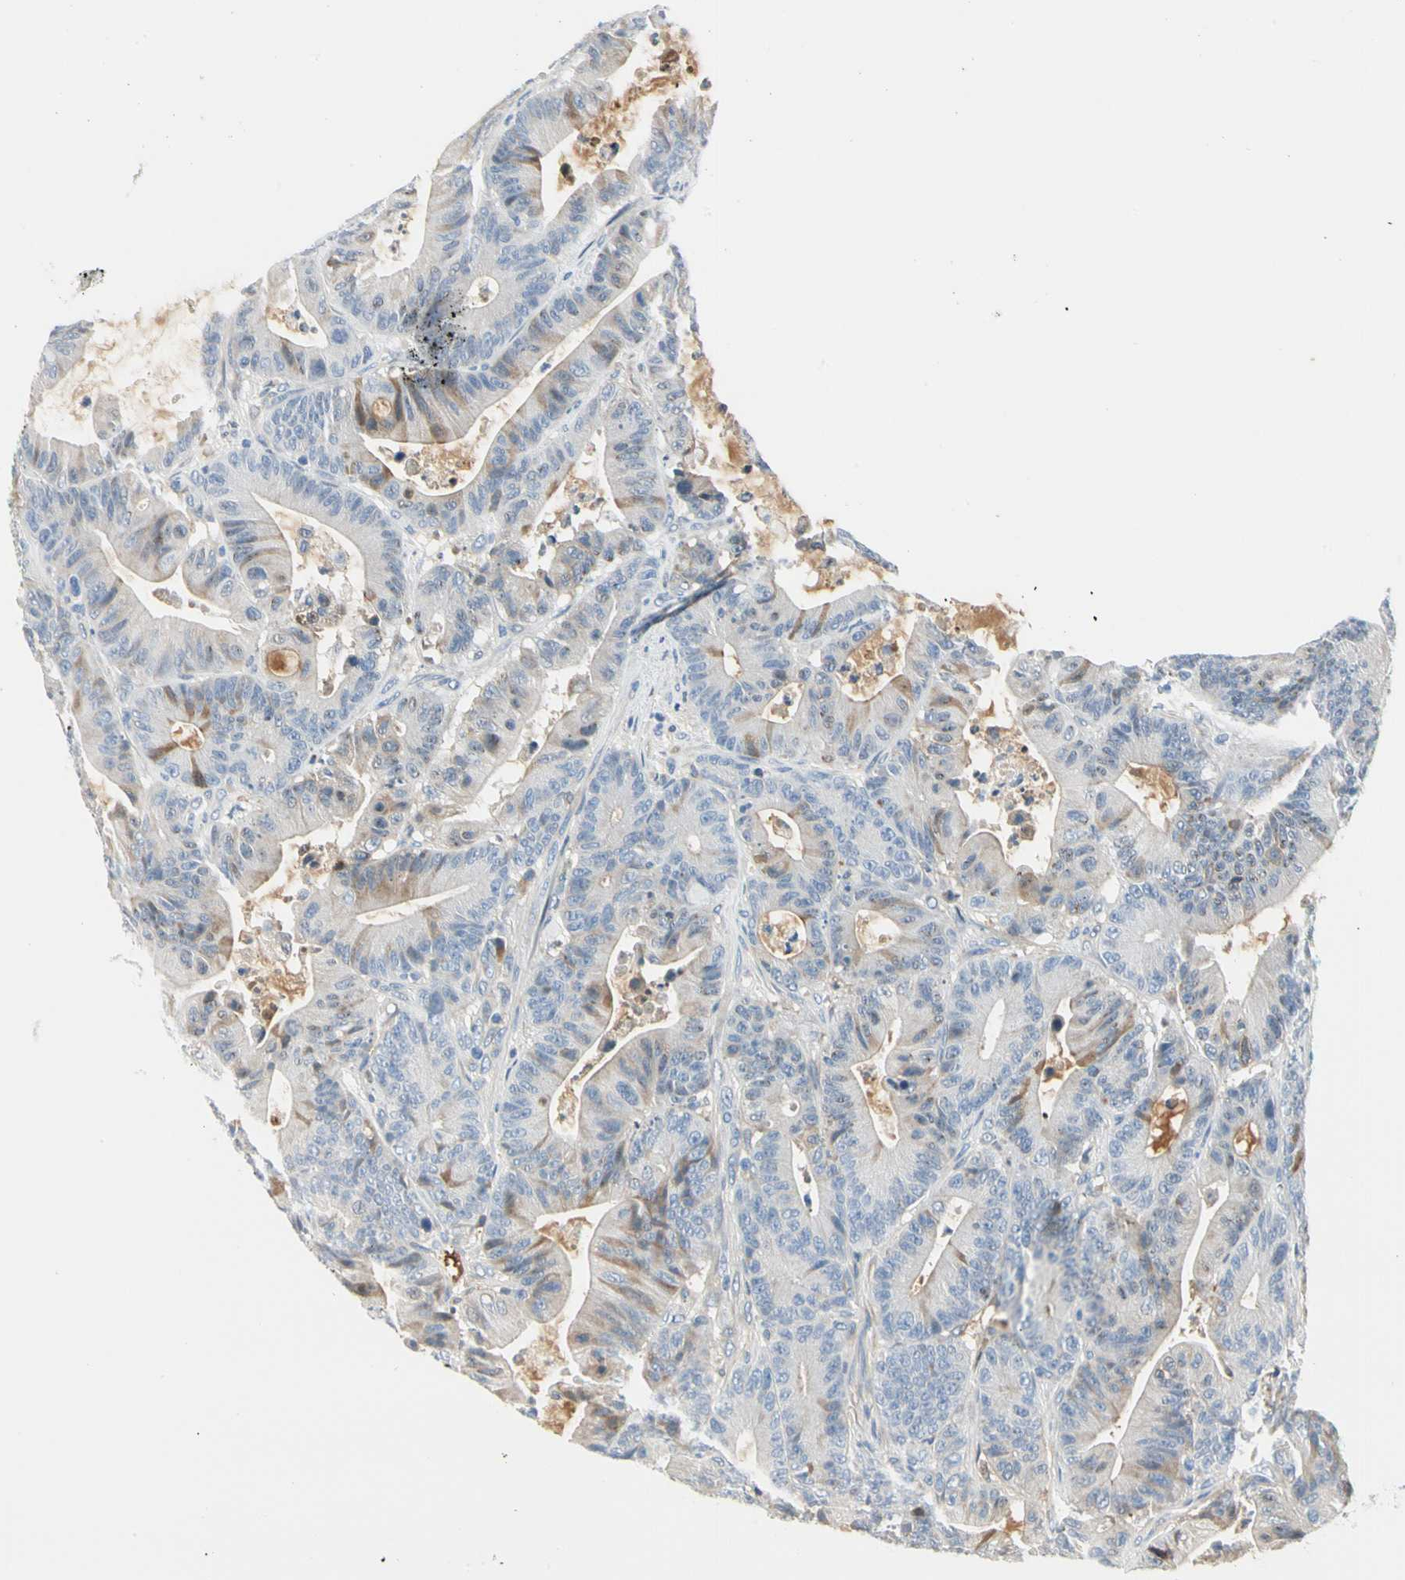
{"staining": {"intensity": "moderate", "quantity": "25%-75%", "location": "cytoplasmic/membranous"}, "tissue": "colorectal cancer", "cell_type": "Tumor cells", "image_type": "cancer", "snomed": [{"axis": "morphology", "description": "Adenocarcinoma, NOS"}, {"axis": "topography", "description": "Colon"}], "caption": "Colorectal adenocarcinoma was stained to show a protein in brown. There is medium levels of moderate cytoplasmic/membranous staining in about 25%-75% of tumor cells.", "gene": "LAMB3", "patient": {"sex": "female", "age": 84}}